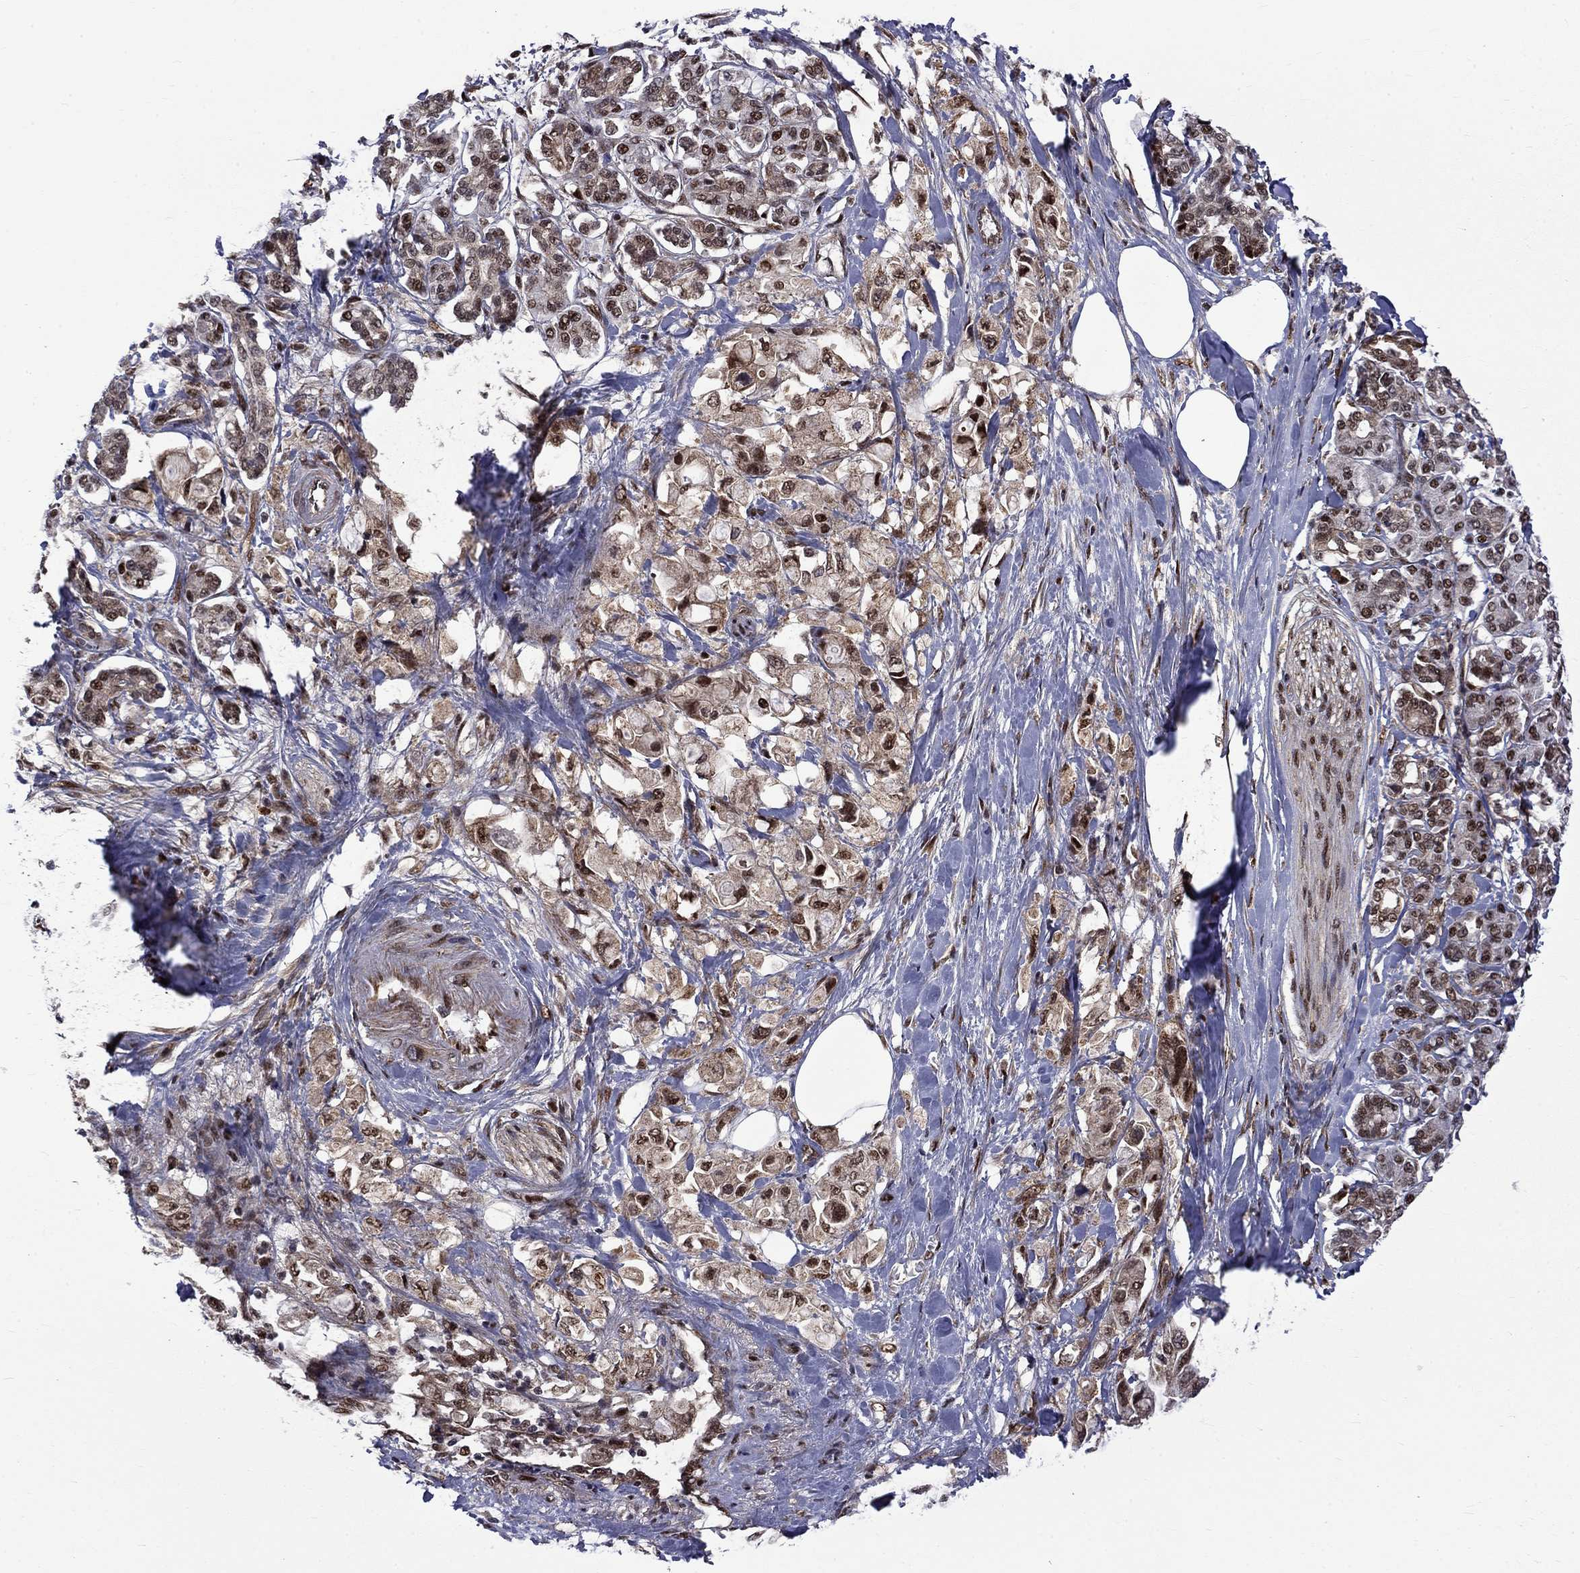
{"staining": {"intensity": "strong", "quantity": "25%-75%", "location": "nuclear"}, "tissue": "pancreatic cancer", "cell_type": "Tumor cells", "image_type": "cancer", "snomed": [{"axis": "morphology", "description": "Adenocarcinoma, NOS"}, {"axis": "topography", "description": "Pancreas"}], "caption": "Immunohistochemical staining of adenocarcinoma (pancreatic) shows strong nuclear protein staining in approximately 25%-75% of tumor cells.", "gene": "KPNA3", "patient": {"sex": "female", "age": 56}}